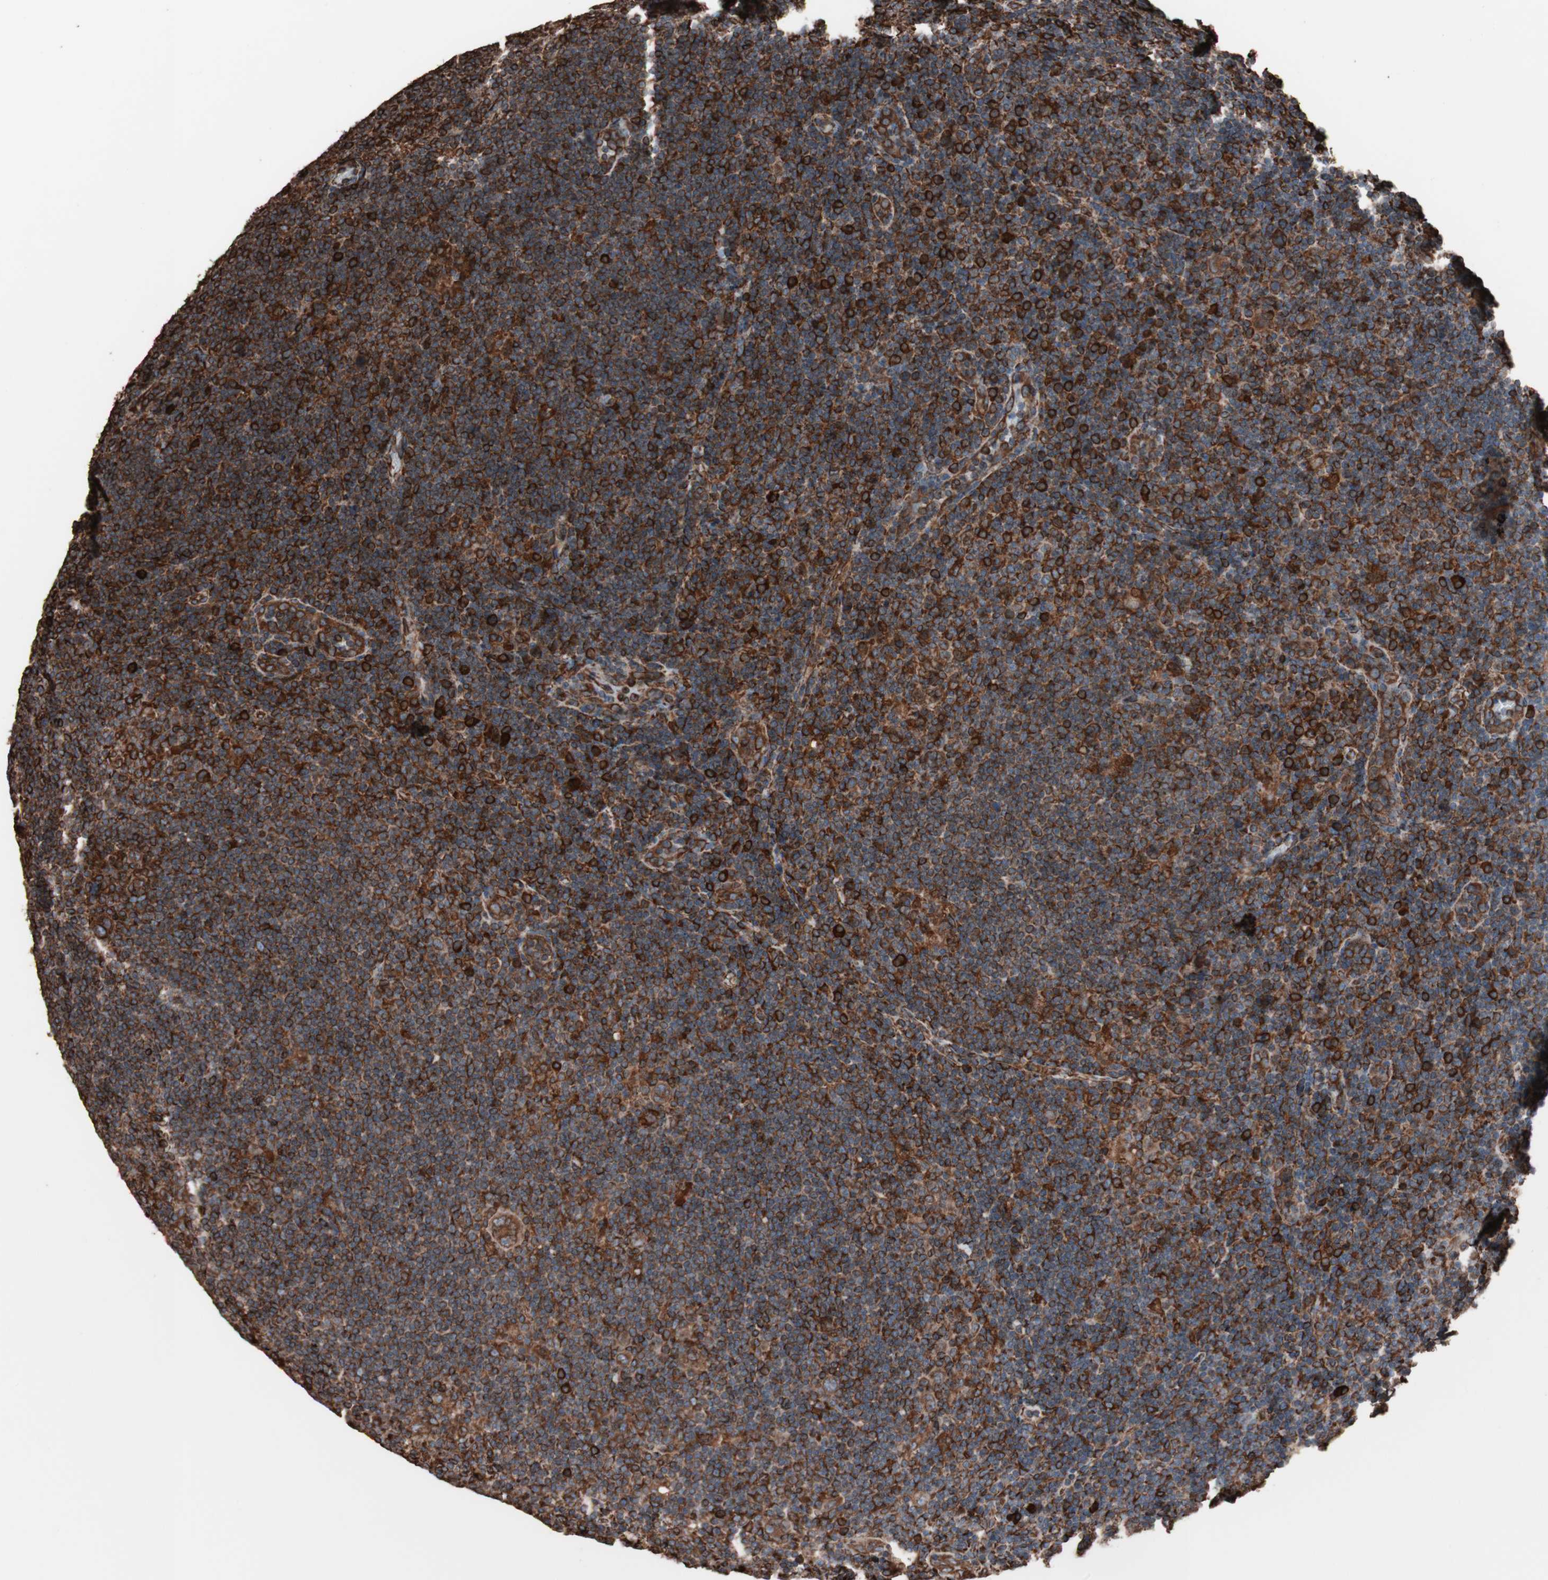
{"staining": {"intensity": "strong", "quantity": ">75%", "location": "cytoplasmic/membranous"}, "tissue": "lymphoma", "cell_type": "Tumor cells", "image_type": "cancer", "snomed": [{"axis": "morphology", "description": "Hodgkin's disease, NOS"}, {"axis": "topography", "description": "Lymph node"}], "caption": "About >75% of tumor cells in human Hodgkin's disease show strong cytoplasmic/membranous protein staining as visualized by brown immunohistochemical staining.", "gene": "HSP90B1", "patient": {"sex": "female", "age": 57}}